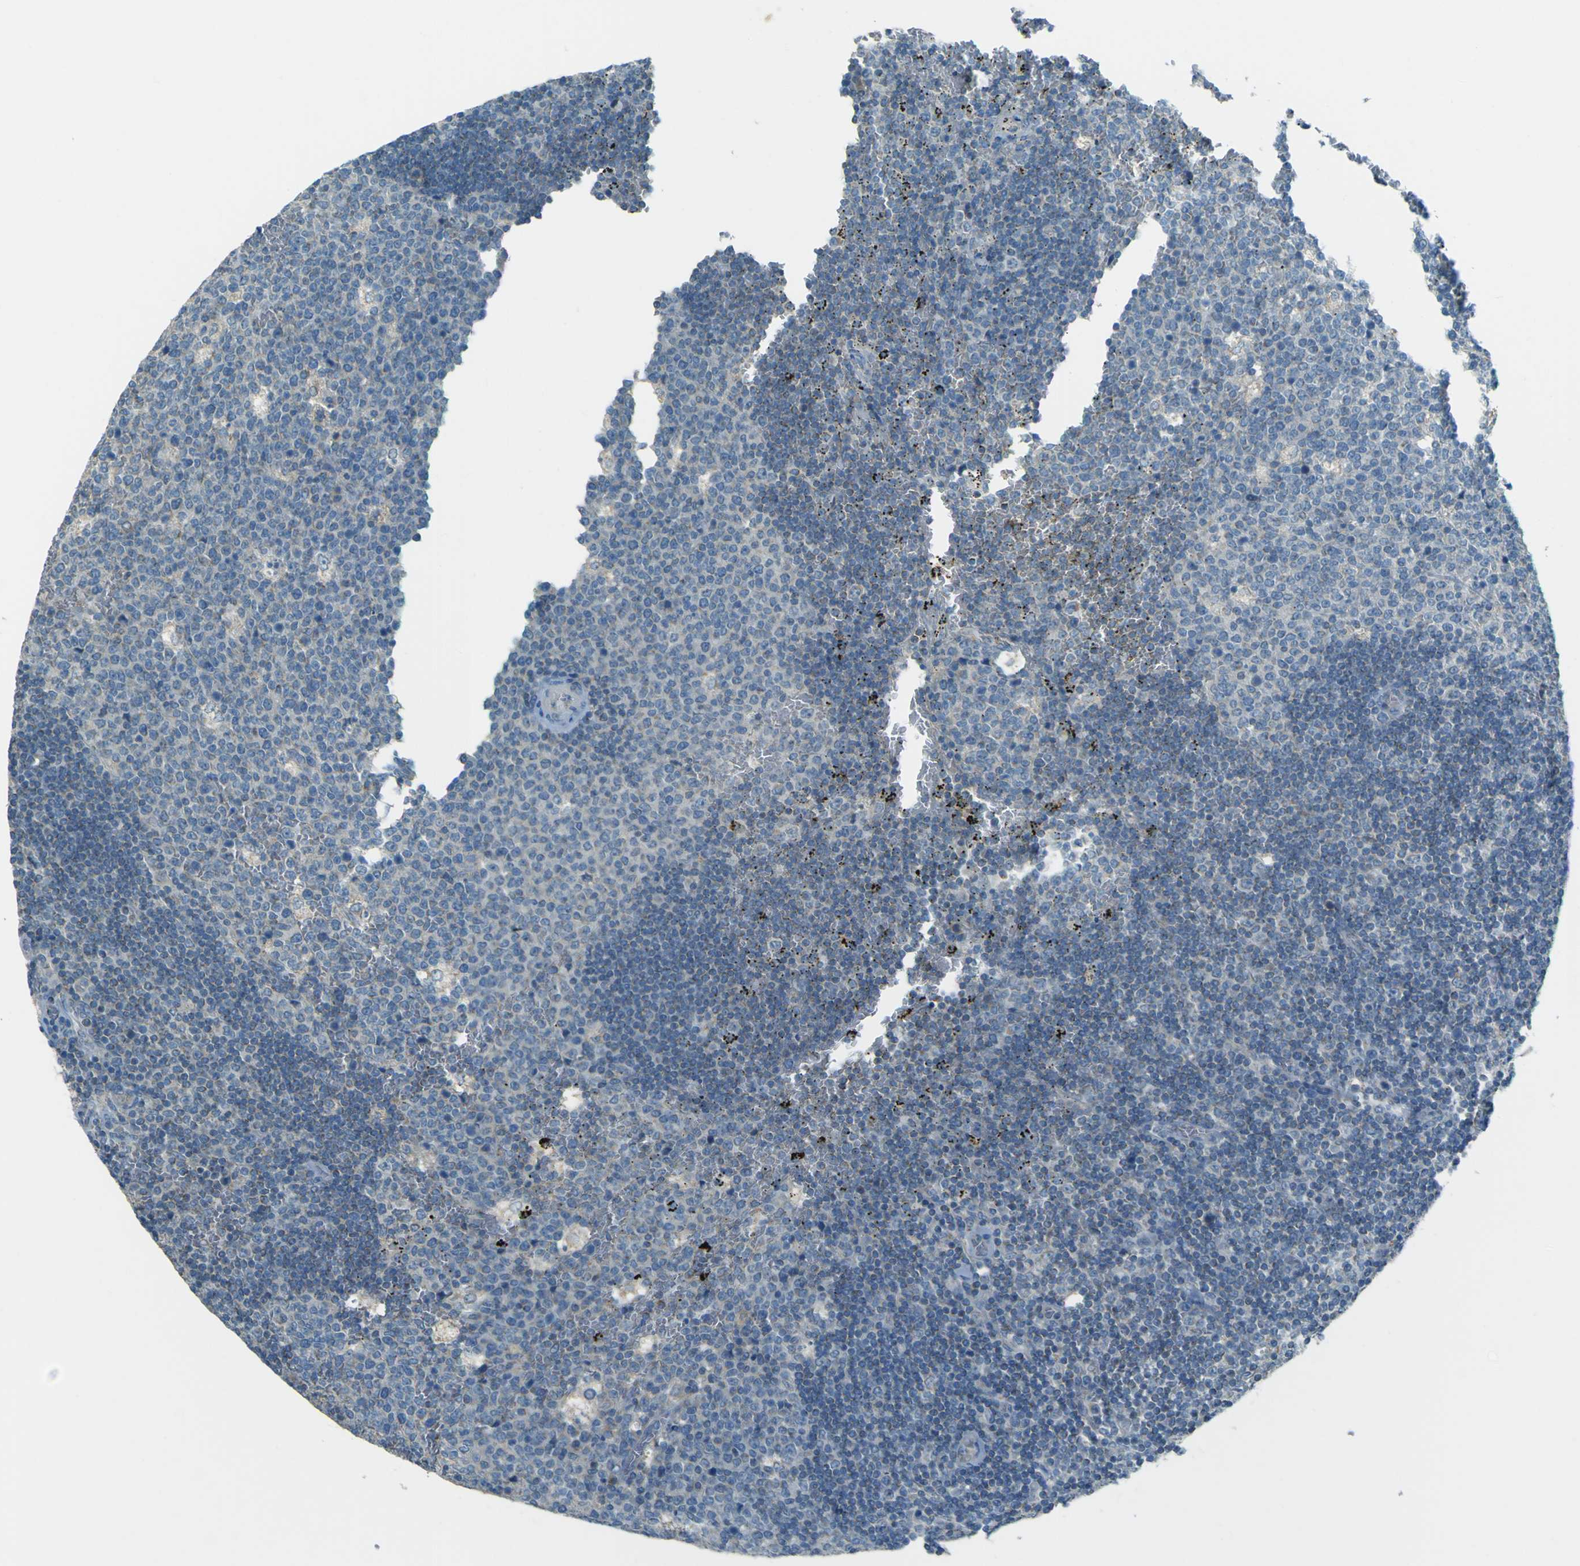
{"staining": {"intensity": "negative", "quantity": "none", "location": "none"}, "tissue": "lymph node", "cell_type": "Germinal center cells", "image_type": "normal", "snomed": [{"axis": "morphology", "description": "Normal tissue, NOS"}, {"axis": "topography", "description": "Lymph node"}, {"axis": "topography", "description": "Salivary gland"}], "caption": "This photomicrograph is of normal lymph node stained with IHC to label a protein in brown with the nuclei are counter-stained blue. There is no expression in germinal center cells.", "gene": "FKTN", "patient": {"sex": "male", "age": 8}}